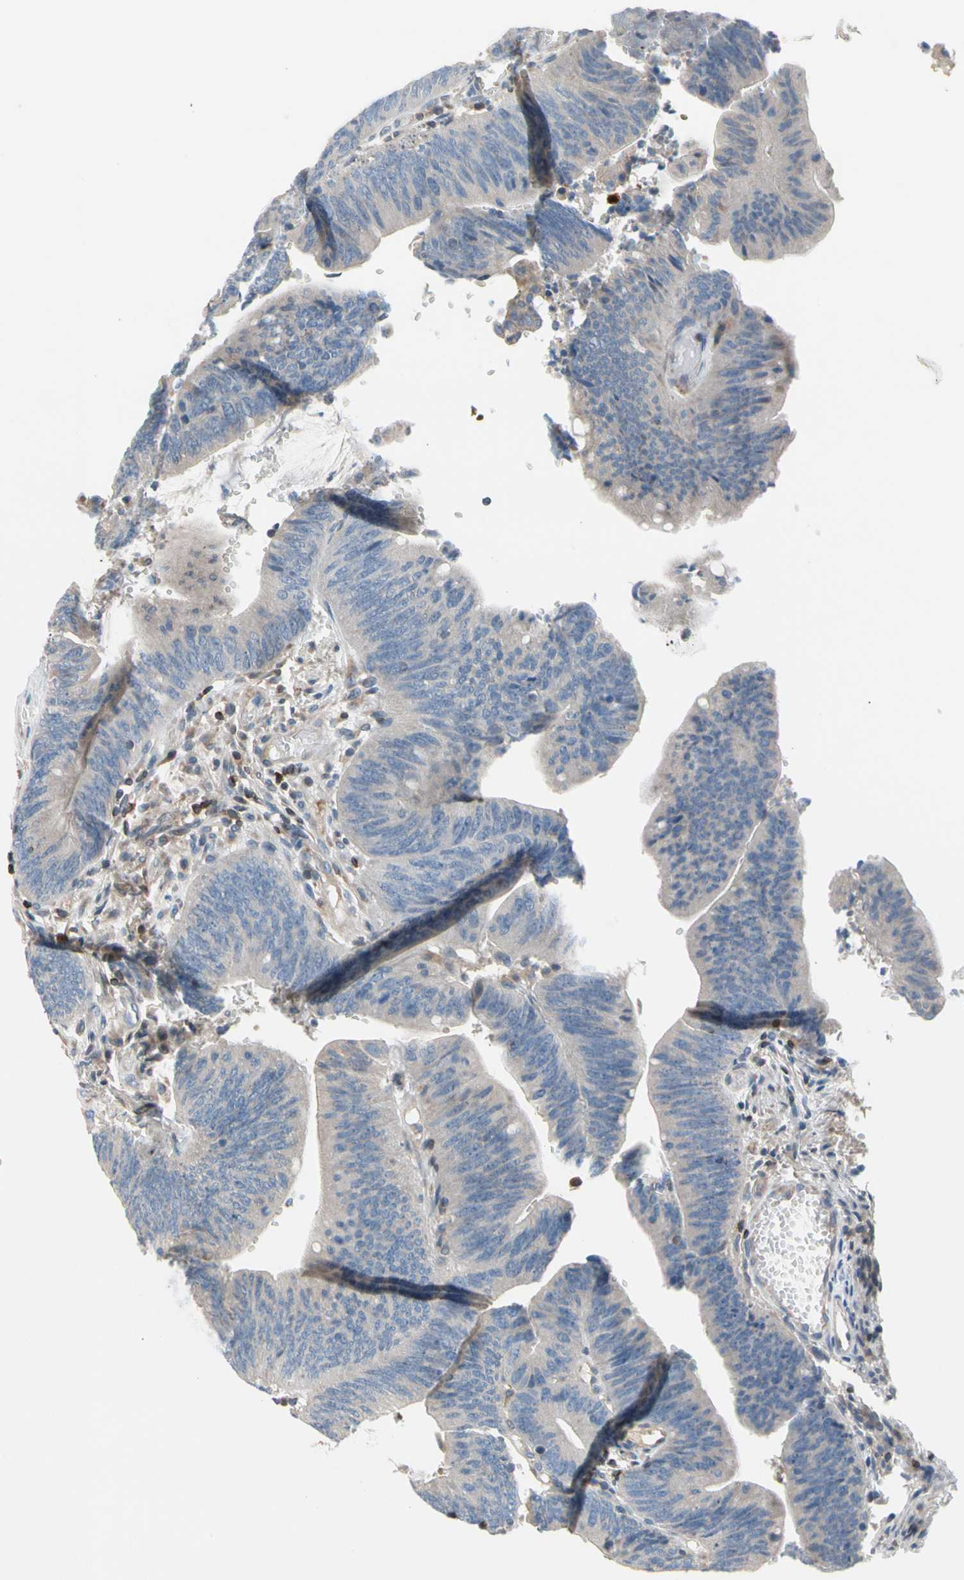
{"staining": {"intensity": "negative", "quantity": "none", "location": "none"}, "tissue": "colorectal cancer", "cell_type": "Tumor cells", "image_type": "cancer", "snomed": [{"axis": "morphology", "description": "Adenocarcinoma, NOS"}, {"axis": "topography", "description": "Rectum"}], "caption": "There is no significant staining in tumor cells of colorectal cancer. (Immunohistochemistry (ihc), brightfield microscopy, high magnification).", "gene": "MAP3K3", "patient": {"sex": "female", "age": 66}}